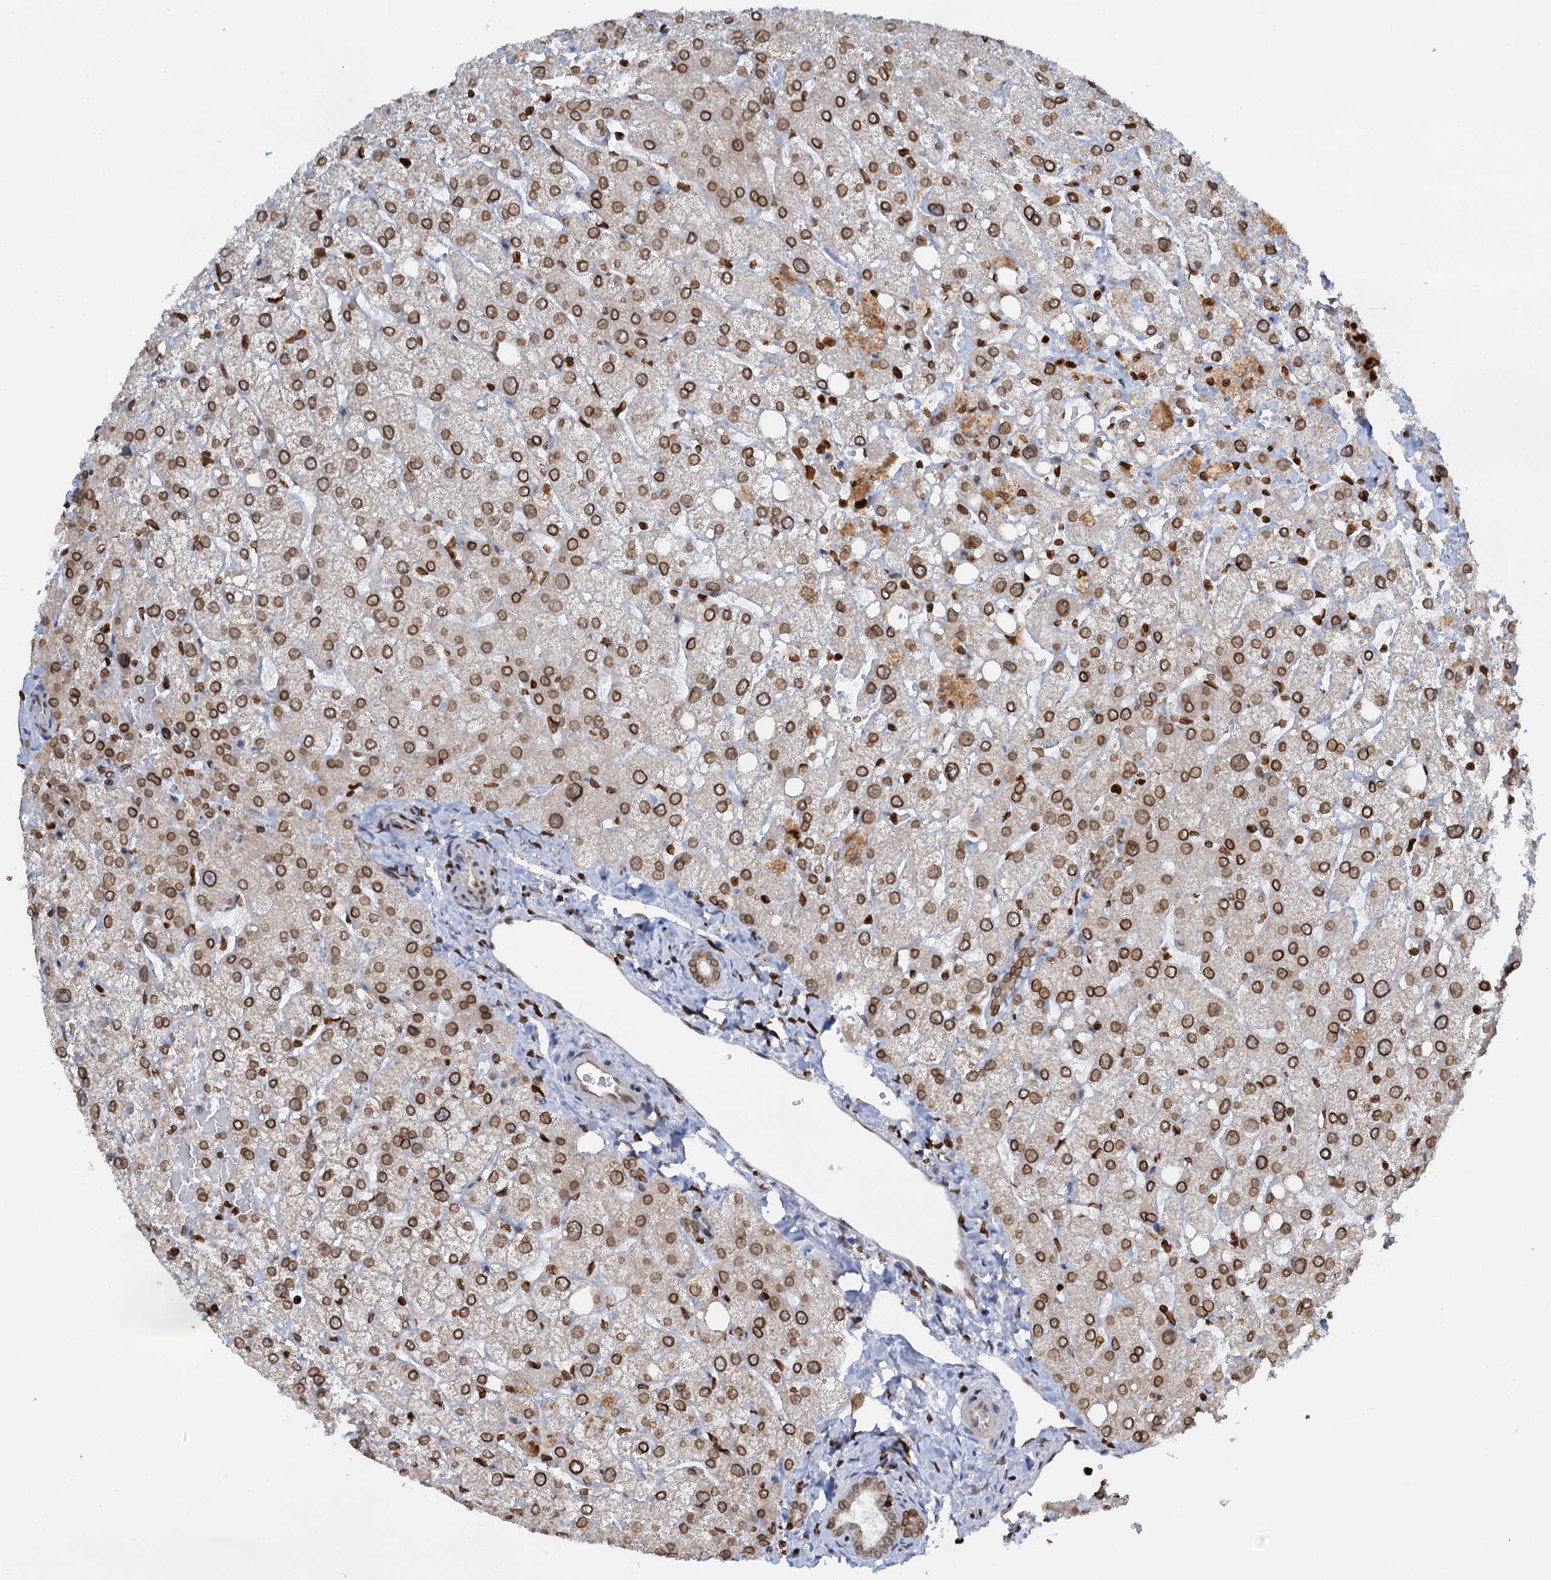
{"staining": {"intensity": "moderate", "quantity": ">75%", "location": "nuclear"}, "tissue": "liver", "cell_type": "Cholangiocytes", "image_type": "normal", "snomed": [{"axis": "morphology", "description": "Normal tissue, NOS"}, {"axis": "topography", "description": "Liver"}], "caption": "The immunohistochemical stain labels moderate nuclear staining in cholangiocytes of unremarkable liver. The staining is performed using DAB (3,3'-diaminobenzidine) brown chromogen to label protein expression. The nuclei are counter-stained blue using hematoxylin.", "gene": "ZC3H13", "patient": {"sex": "female", "age": 54}}